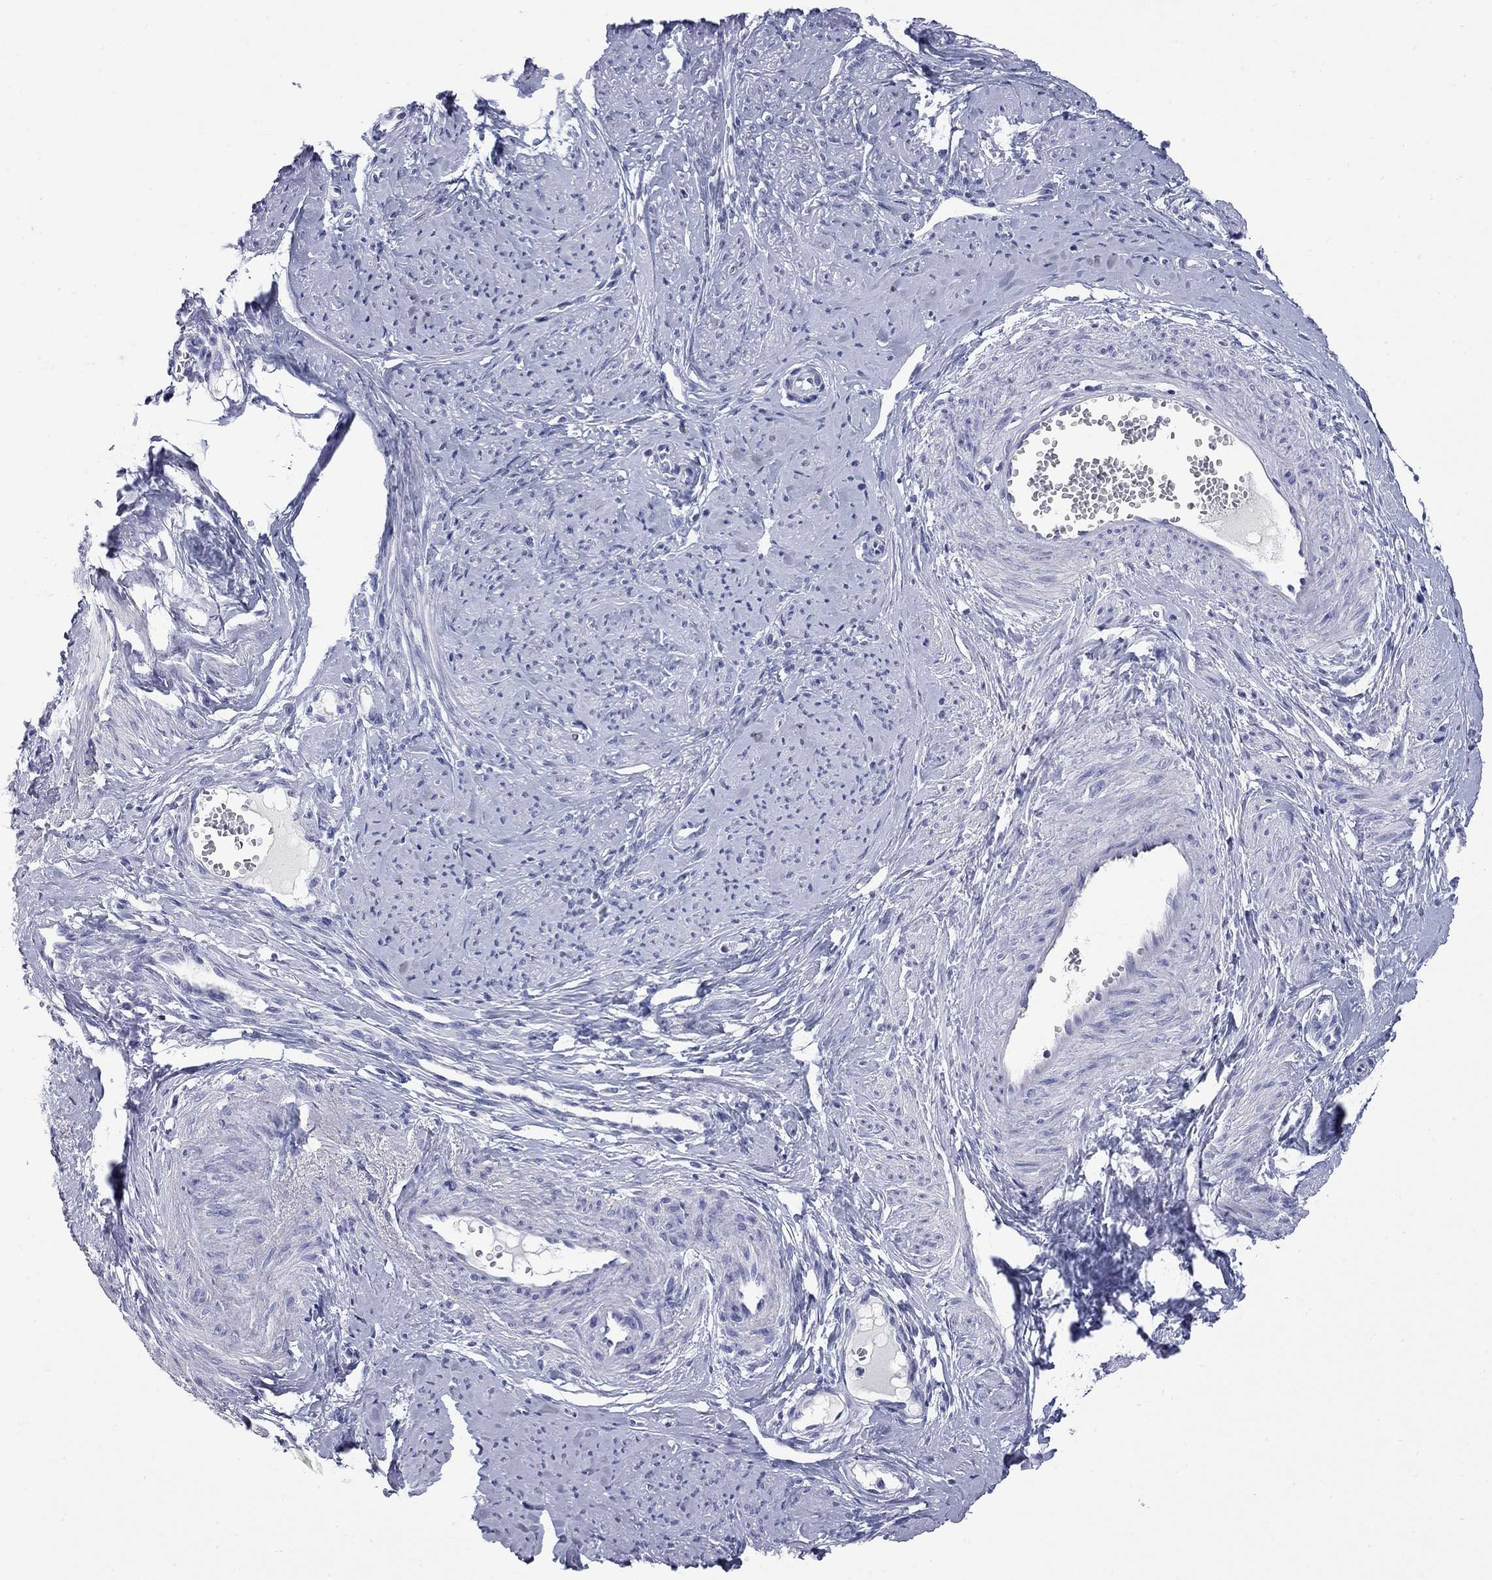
{"staining": {"intensity": "negative", "quantity": "none", "location": "none"}, "tissue": "smooth muscle", "cell_type": "Smooth muscle cells", "image_type": "normal", "snomed": [{"axis": "morphology", "description": "Normal tissue, NOS"}, {"axis": "topography", "description": "Smooth muscle"}], "caption": "This is an IHC image of unremarkable human smooth muscle. There is no positivity in smooth muscle cells.", "gene": "FAM221B", "patient": {"sex": "female", "age": 48}}